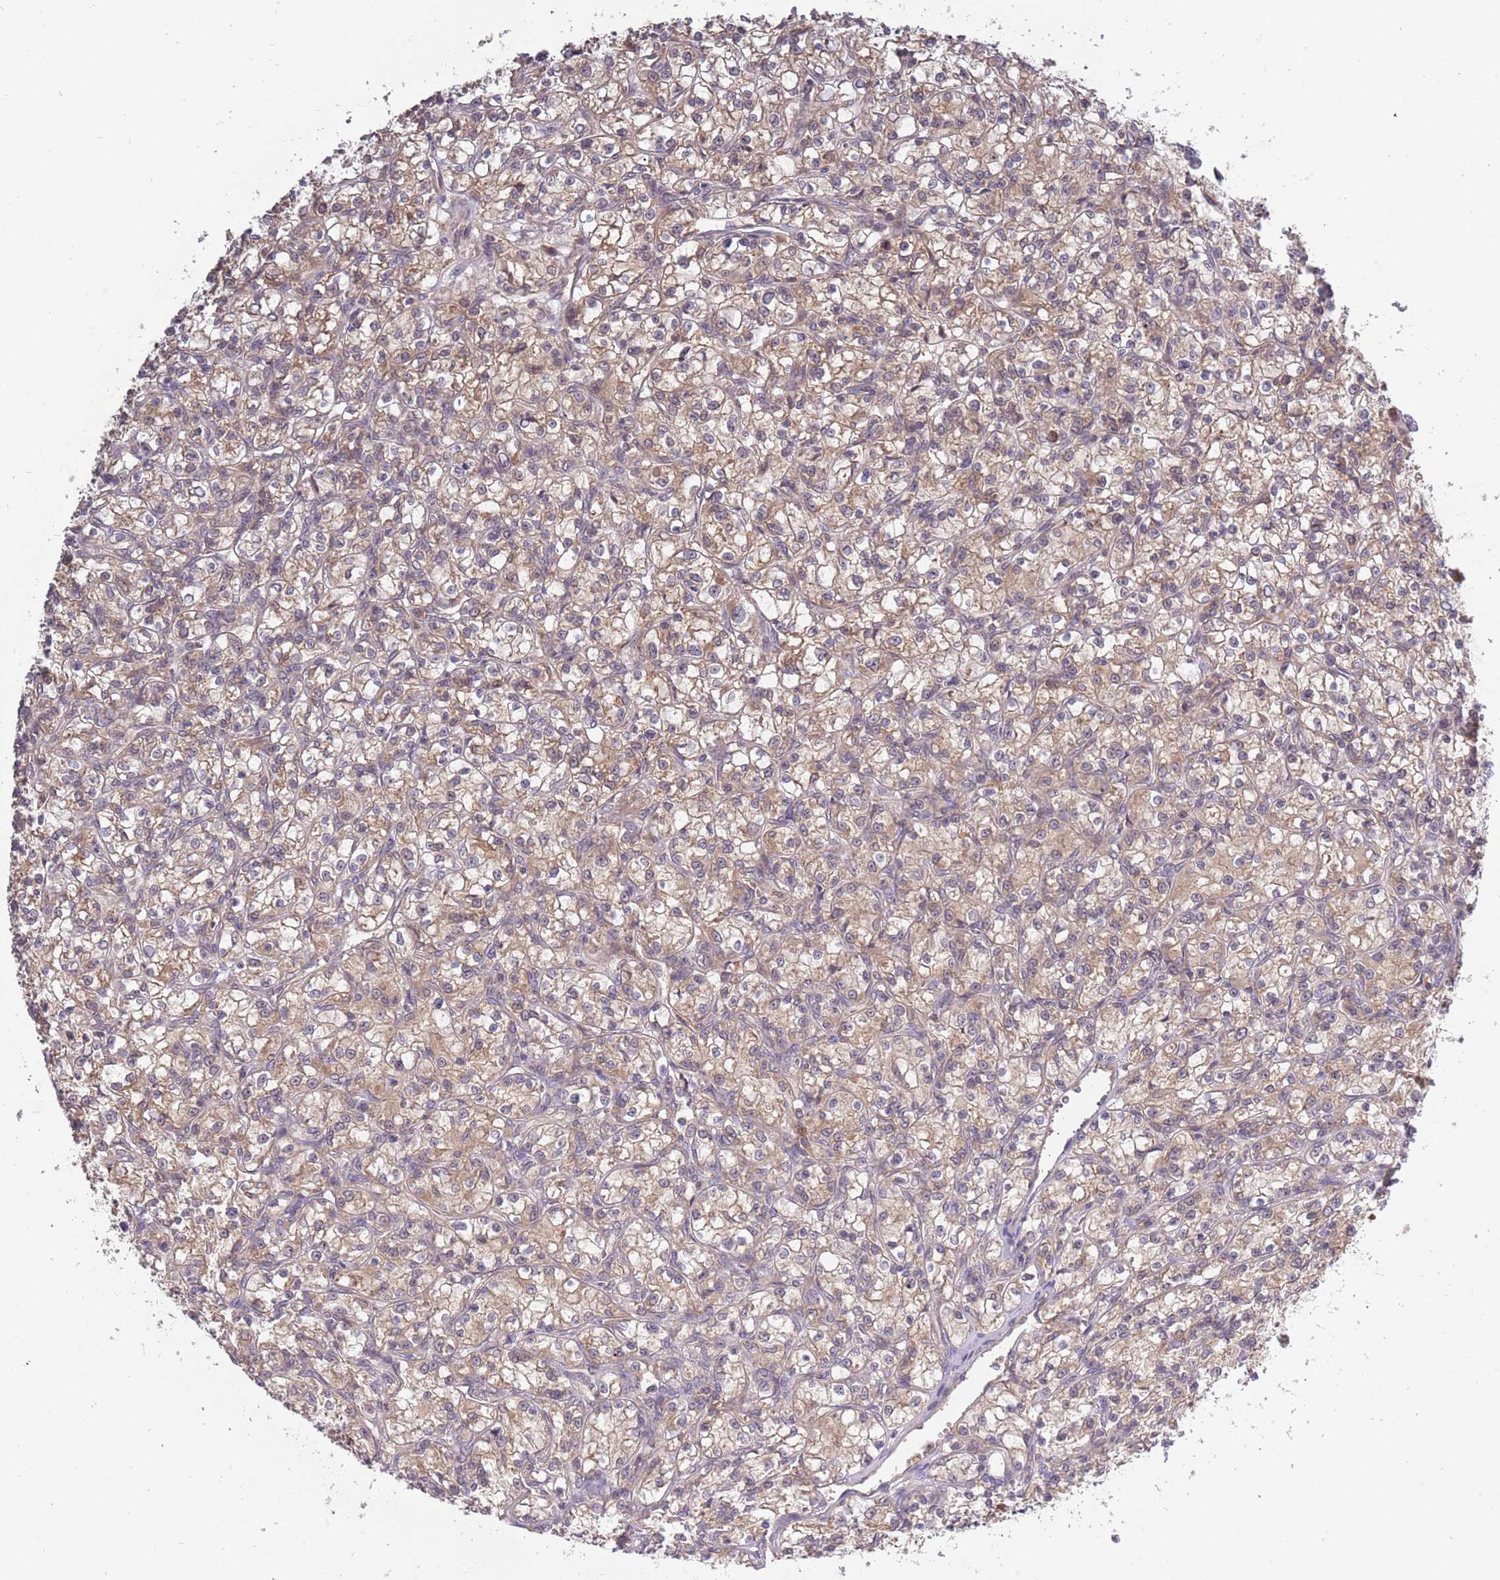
{"staining": {"intensity": "weak", "quantity": "25%-75%", "location": "cytoplasmic/membranous"}, "tissue": "renal cancer", "cell_type": "Tumor cells", "image_type": "cancer", "snomed": [{"axis": "morphology", "description": "Adenocarcinoma, NOS"}, {"axis": "topography", "description": "Kidney"}], "caption": "High-magnification brightfield microscopy of adenocarcinoma (renal) stained with DAB (brown) and counterstained with hematoxylin (blue). tumor cells exhibit weak cytoplasmic/membranous expression is seen in about25%-75% of cells.", "gene": "USP32", "patient": {"sex": "female", "age": 59}}